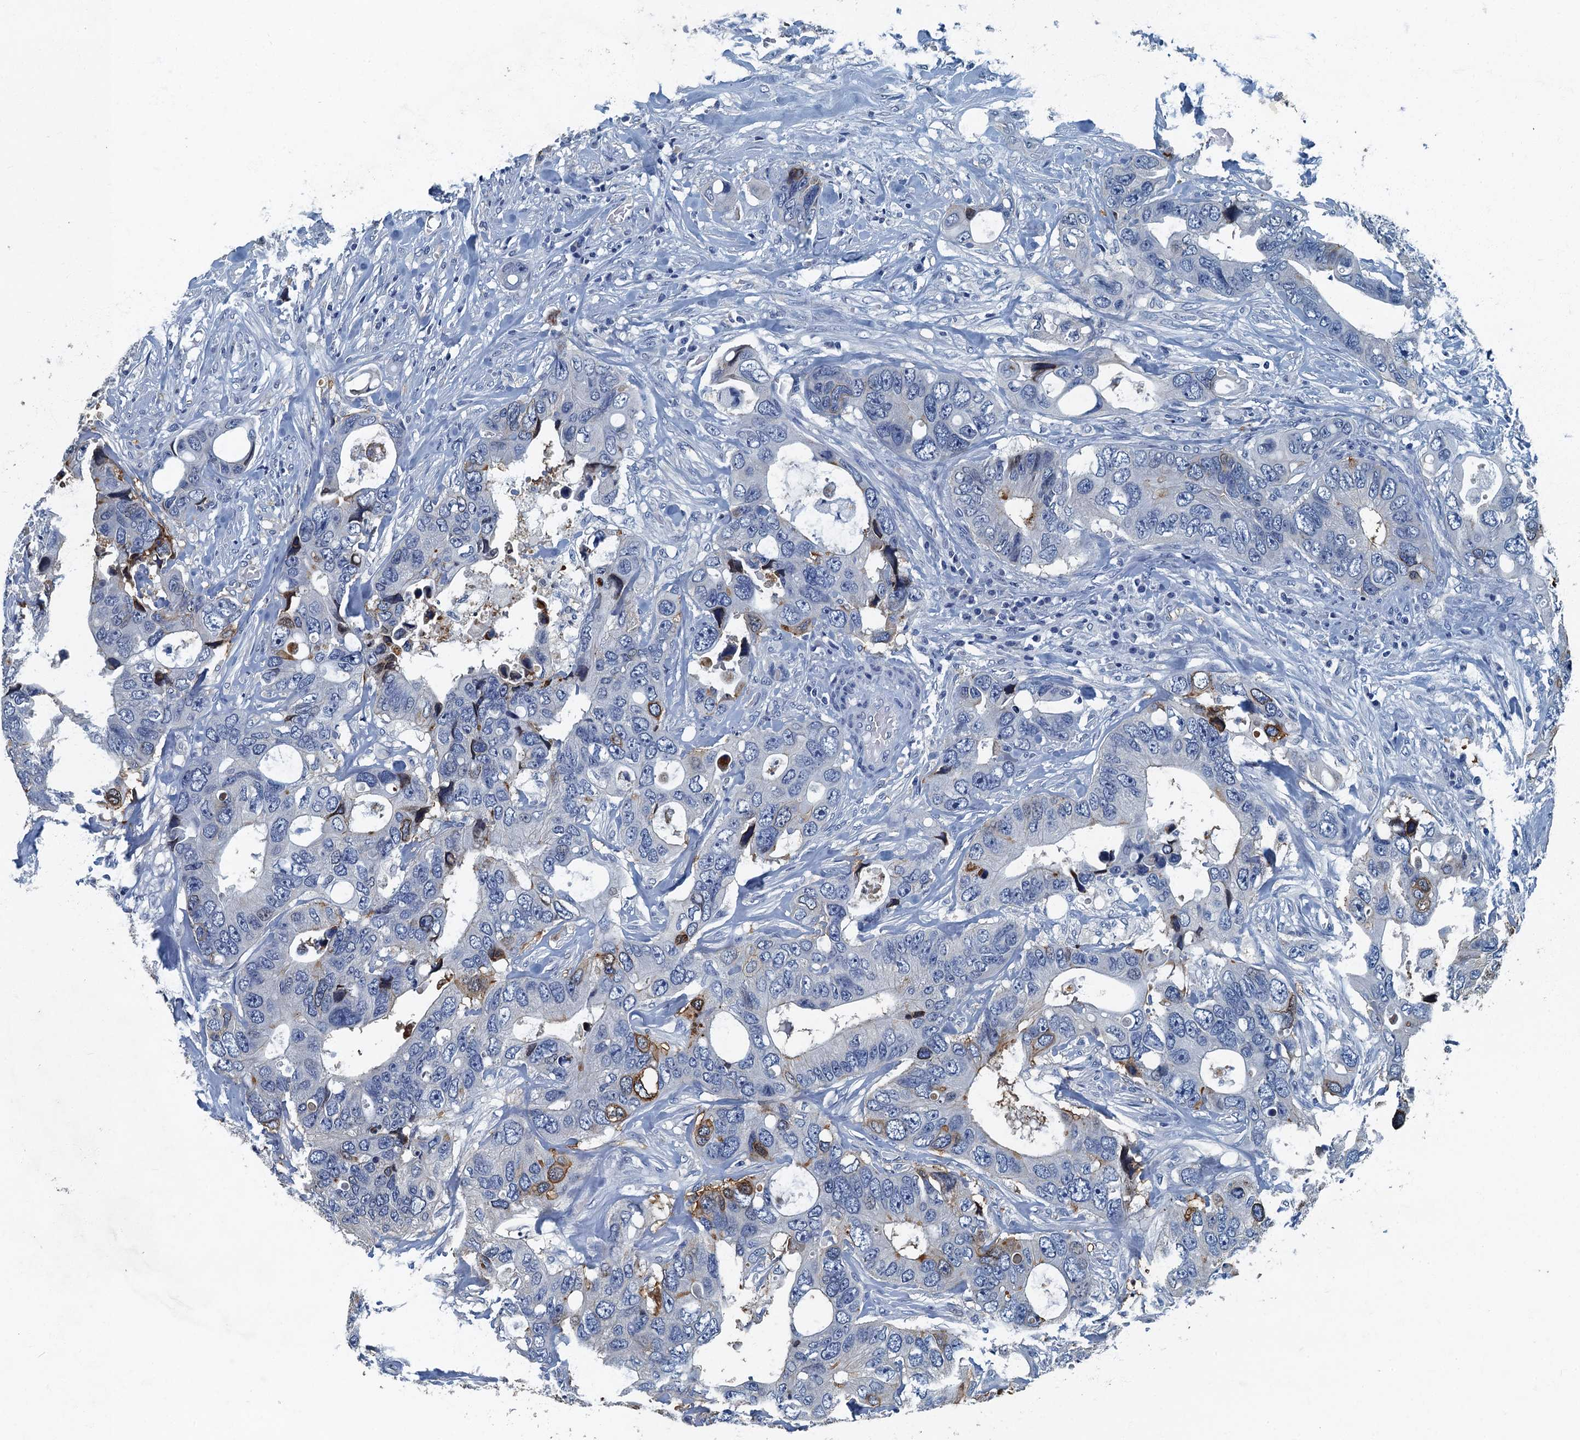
{"staining": {"intensity": "moderate", "quantity": "<25%", "location": "cytoplasmic/membranous"}, "tissue": "colorectal cancer", "cell_type": "Tumor cells", "image_type": "cancer", "snomed": [{"axis": "morphology", "description": "Adenocarcinoma, NOS"}, {"axis": "topography", "description": "Rectum"}], "caption": "A brown stain shows moderate cytoplasmic/membranous staining of a protein in human adenocarcinoma (colorectal) tumor cells.", "gene": "GADL1", "patient": {"sex": "male", "age": 57}}